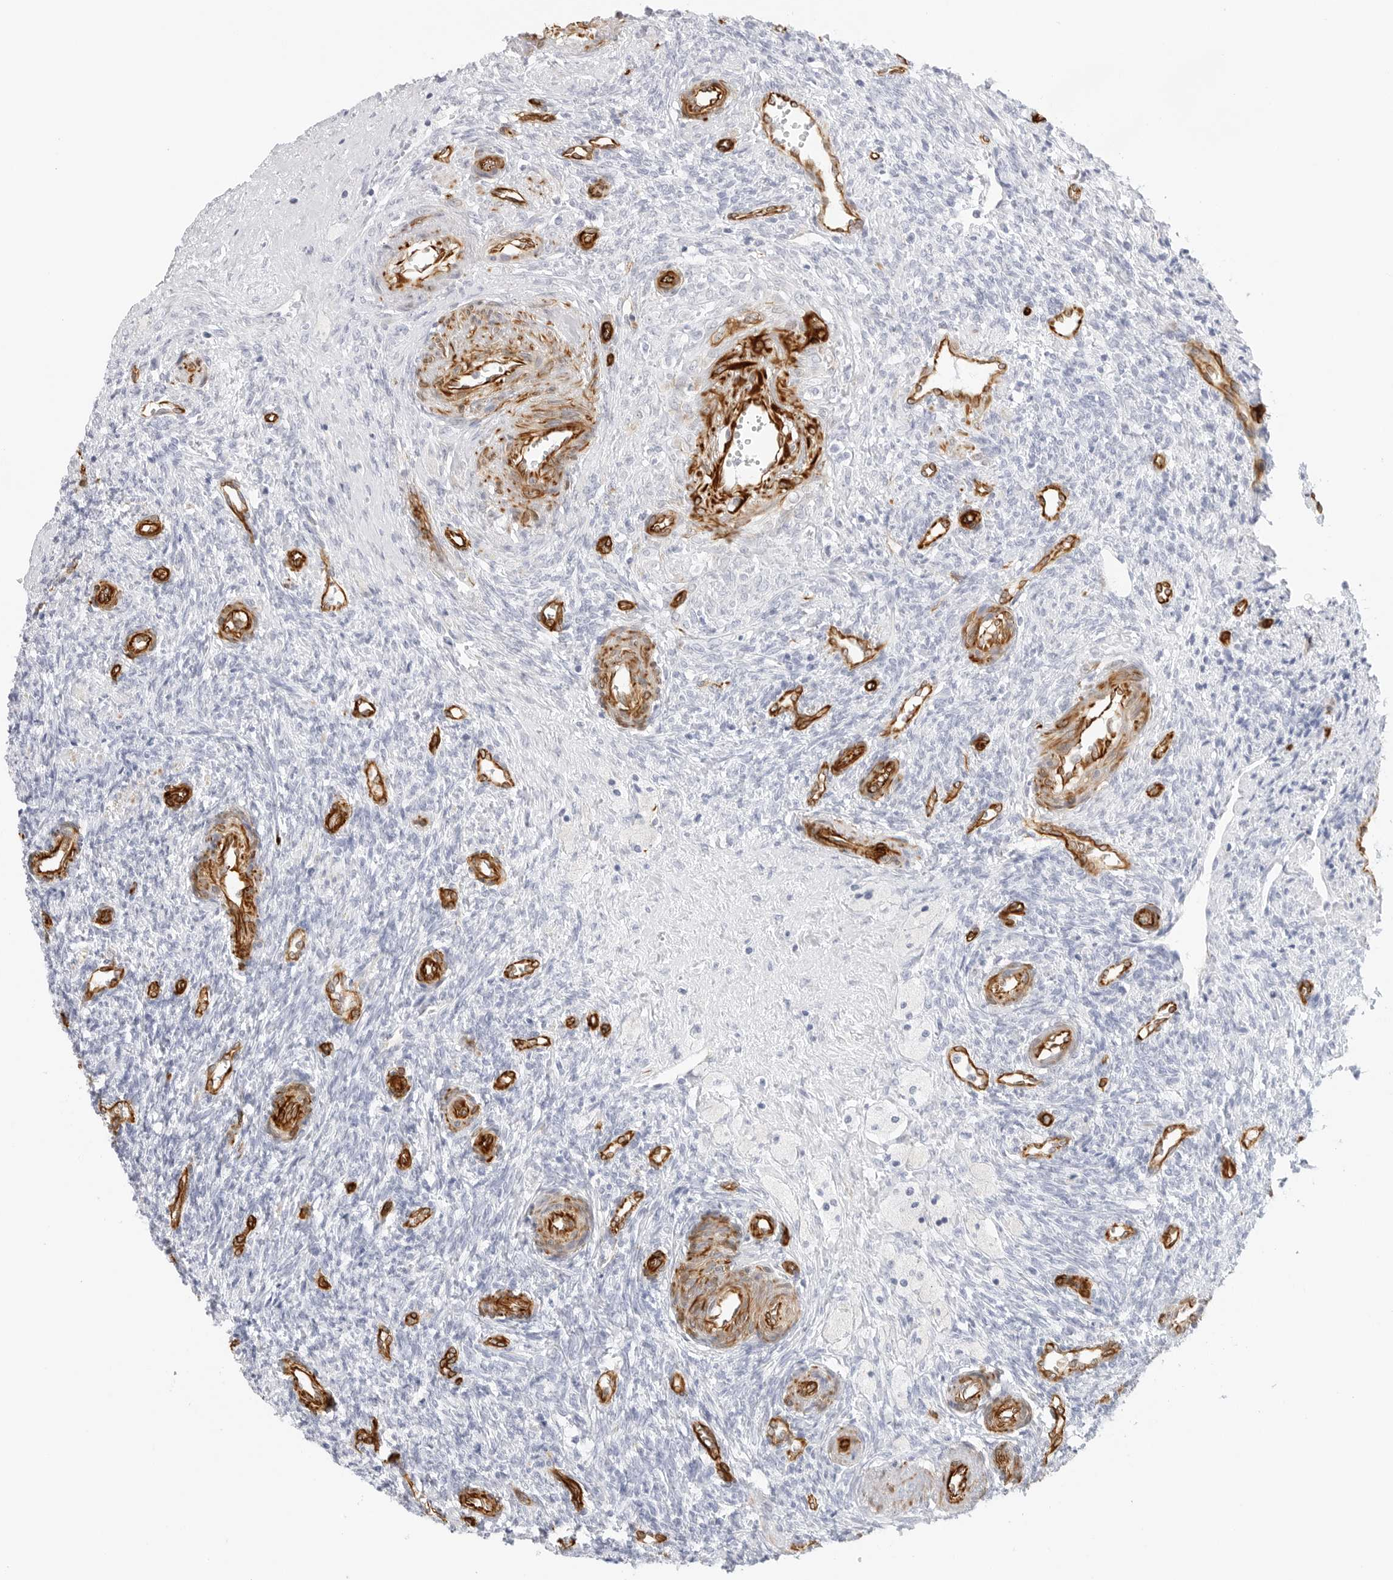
{"staining": {"intensity": "negative", "quantity": "none", "location": "none"}, "tissue": "ovary", "cell_type": "Follicle cells", "image_type": "normal", "snomed": [{"axis": "morphology", "description": "Normal tissue, NOS"}, {"axis": "topography", "description": "Ovary"}], "caption": "The IHC image has no significant staining in follicle cells of ovary.", "gene": "NES", "patient": {"sex": "female", "age": 41}}